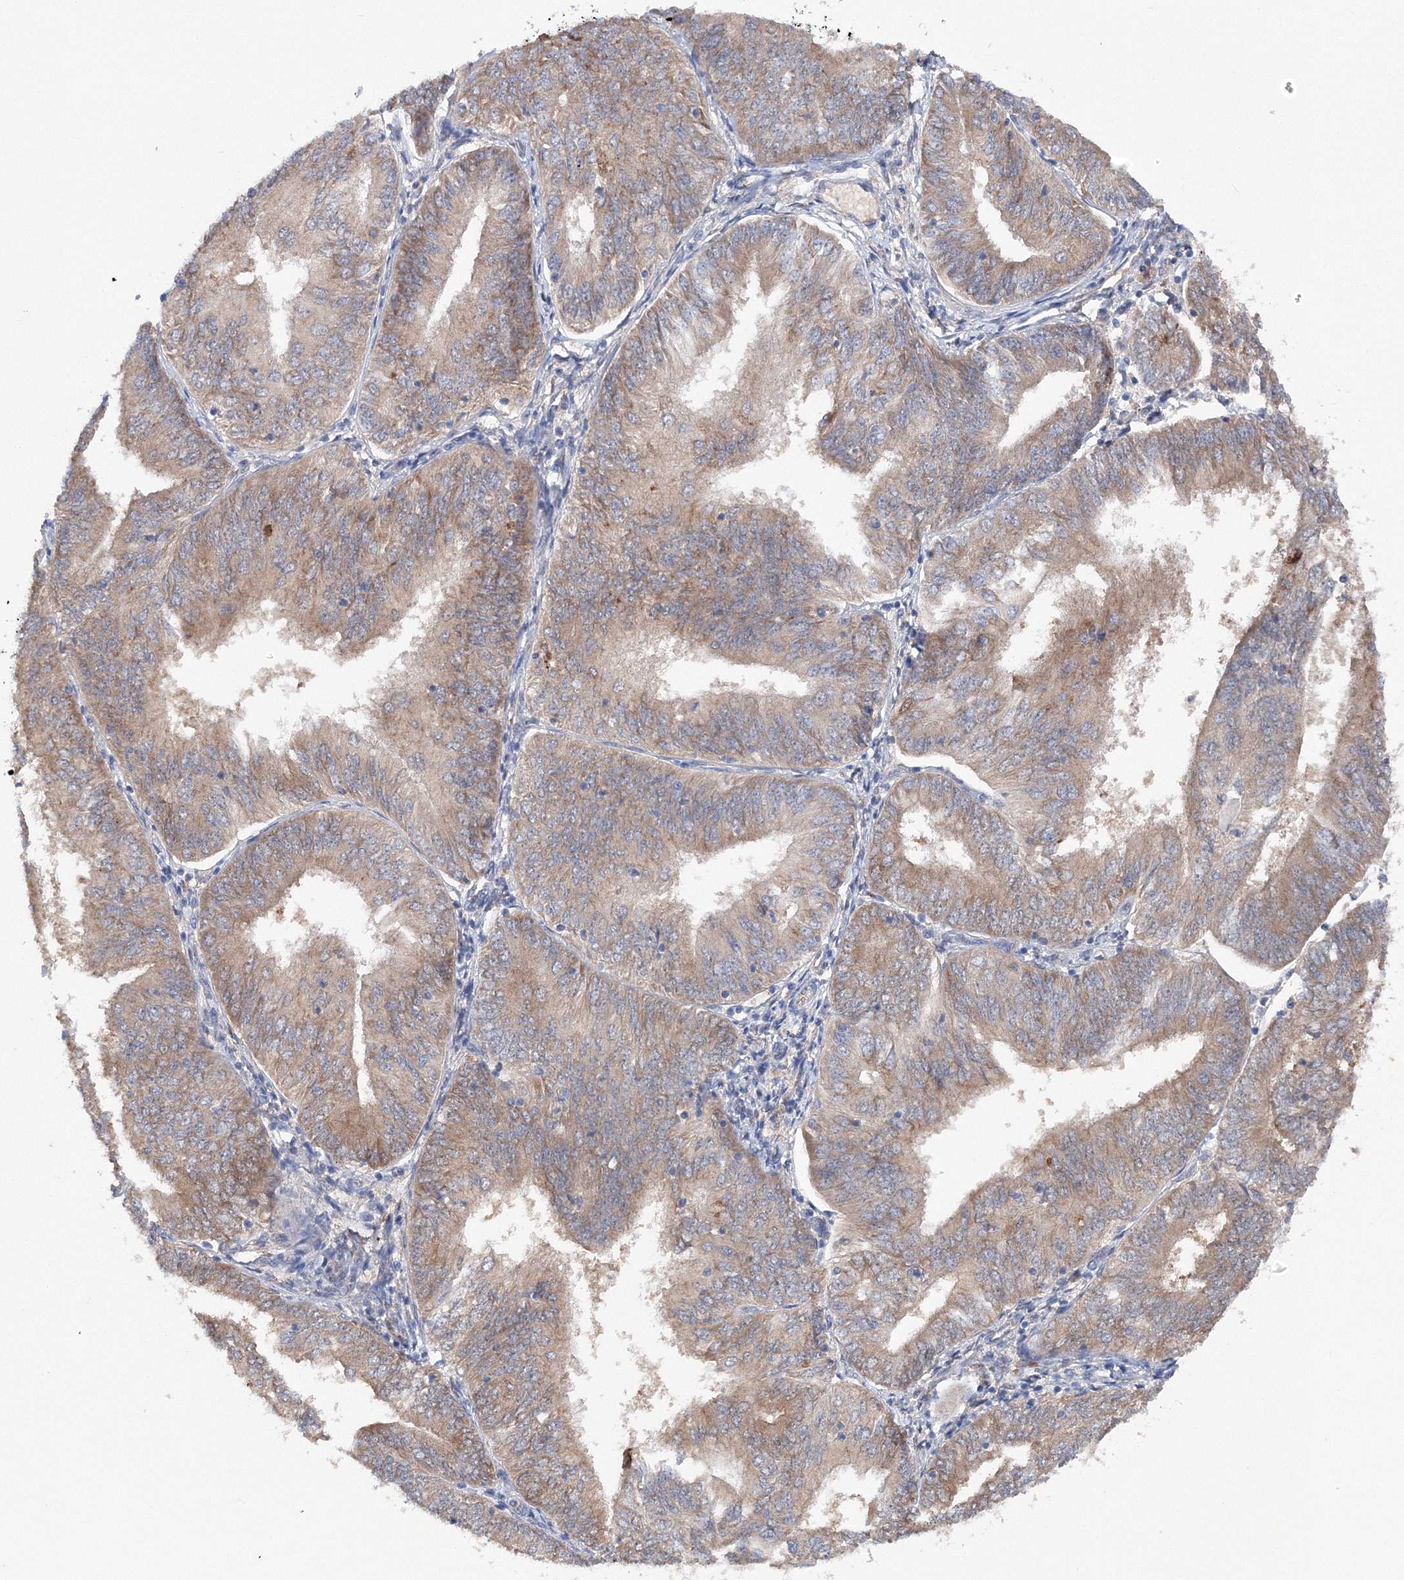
{"staining": {"intensity": "moderate", "quantity": ">75%", "location": "cytoplasmic/membranous"}, "tissue": "endometrial cancer", "cell_type": "Tumor cells", "image_type": "cancer", "snomed": [{"axis": "morphology", "description": "Adenocarcinoma, NOS"}, {"axis": "topography", "description": "Endometrium"}], "caption": "Endometrial adenocarcinoma stained with IHC reveals moderate cytoplasmic/membranous expression in approximately >75% of tumor cells.", "gene": "DIS3L2", "patient": {"sex": "female", "age": 58}}